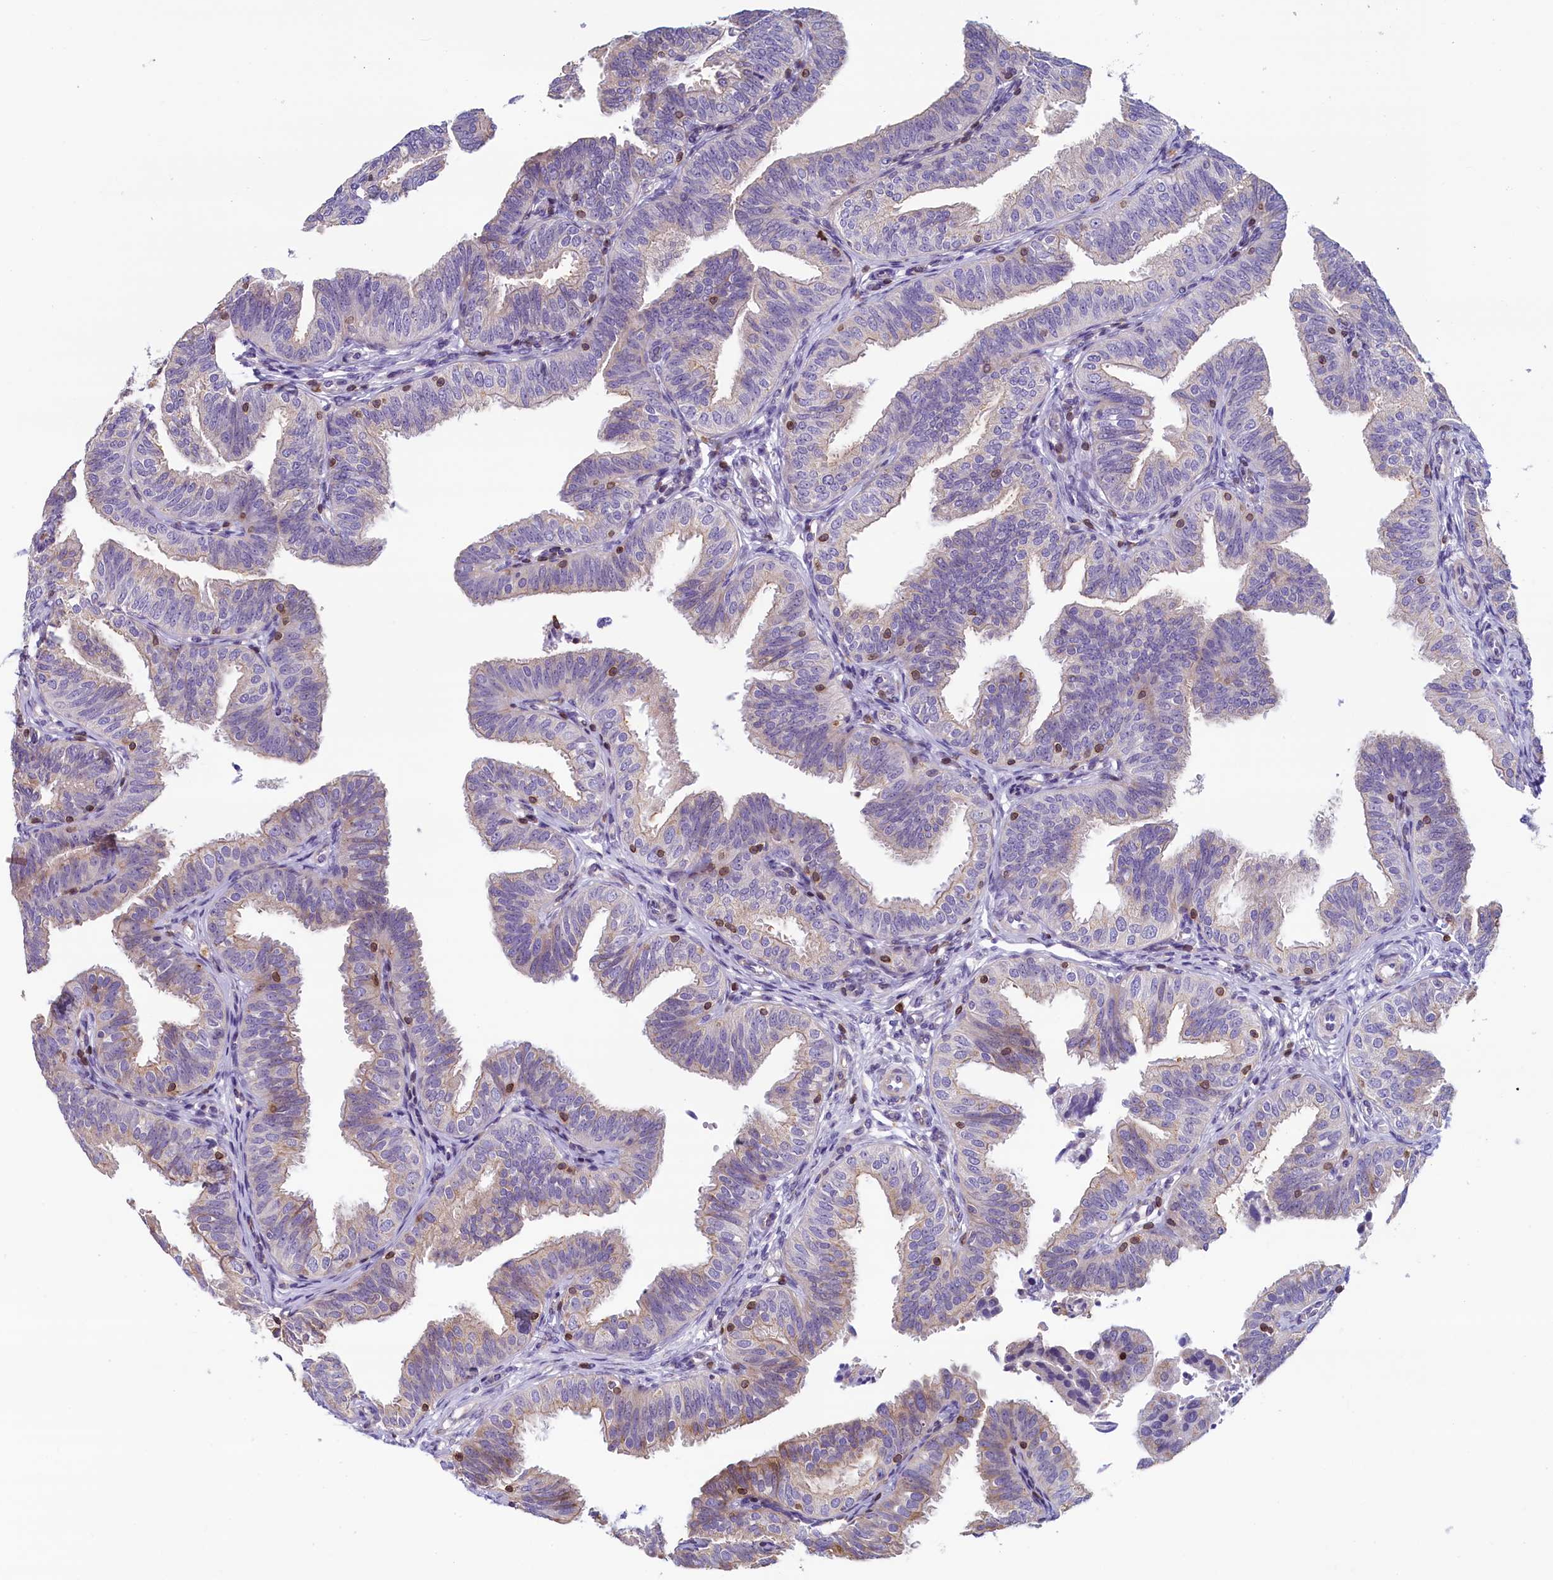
{"staining": {"intensity": "weak", "quantity": "<25%", "location": "cytoplasmic/membranous"}, "tissue": "fallopian tube", "cell_type": "Glandular cells", "image_type": "normal", "snomed": [{"axis": "morphology", "description": "Normal tissue, NOS"}, {"axis": "topography", "description": "Fallopian tube"}], "caption": "Histopathology image shows no significant protein staining in glandular cells of normal fallopian tube.", "gene": "TRAF3IP3", "patient": {"sex": "female", "age": 35}}